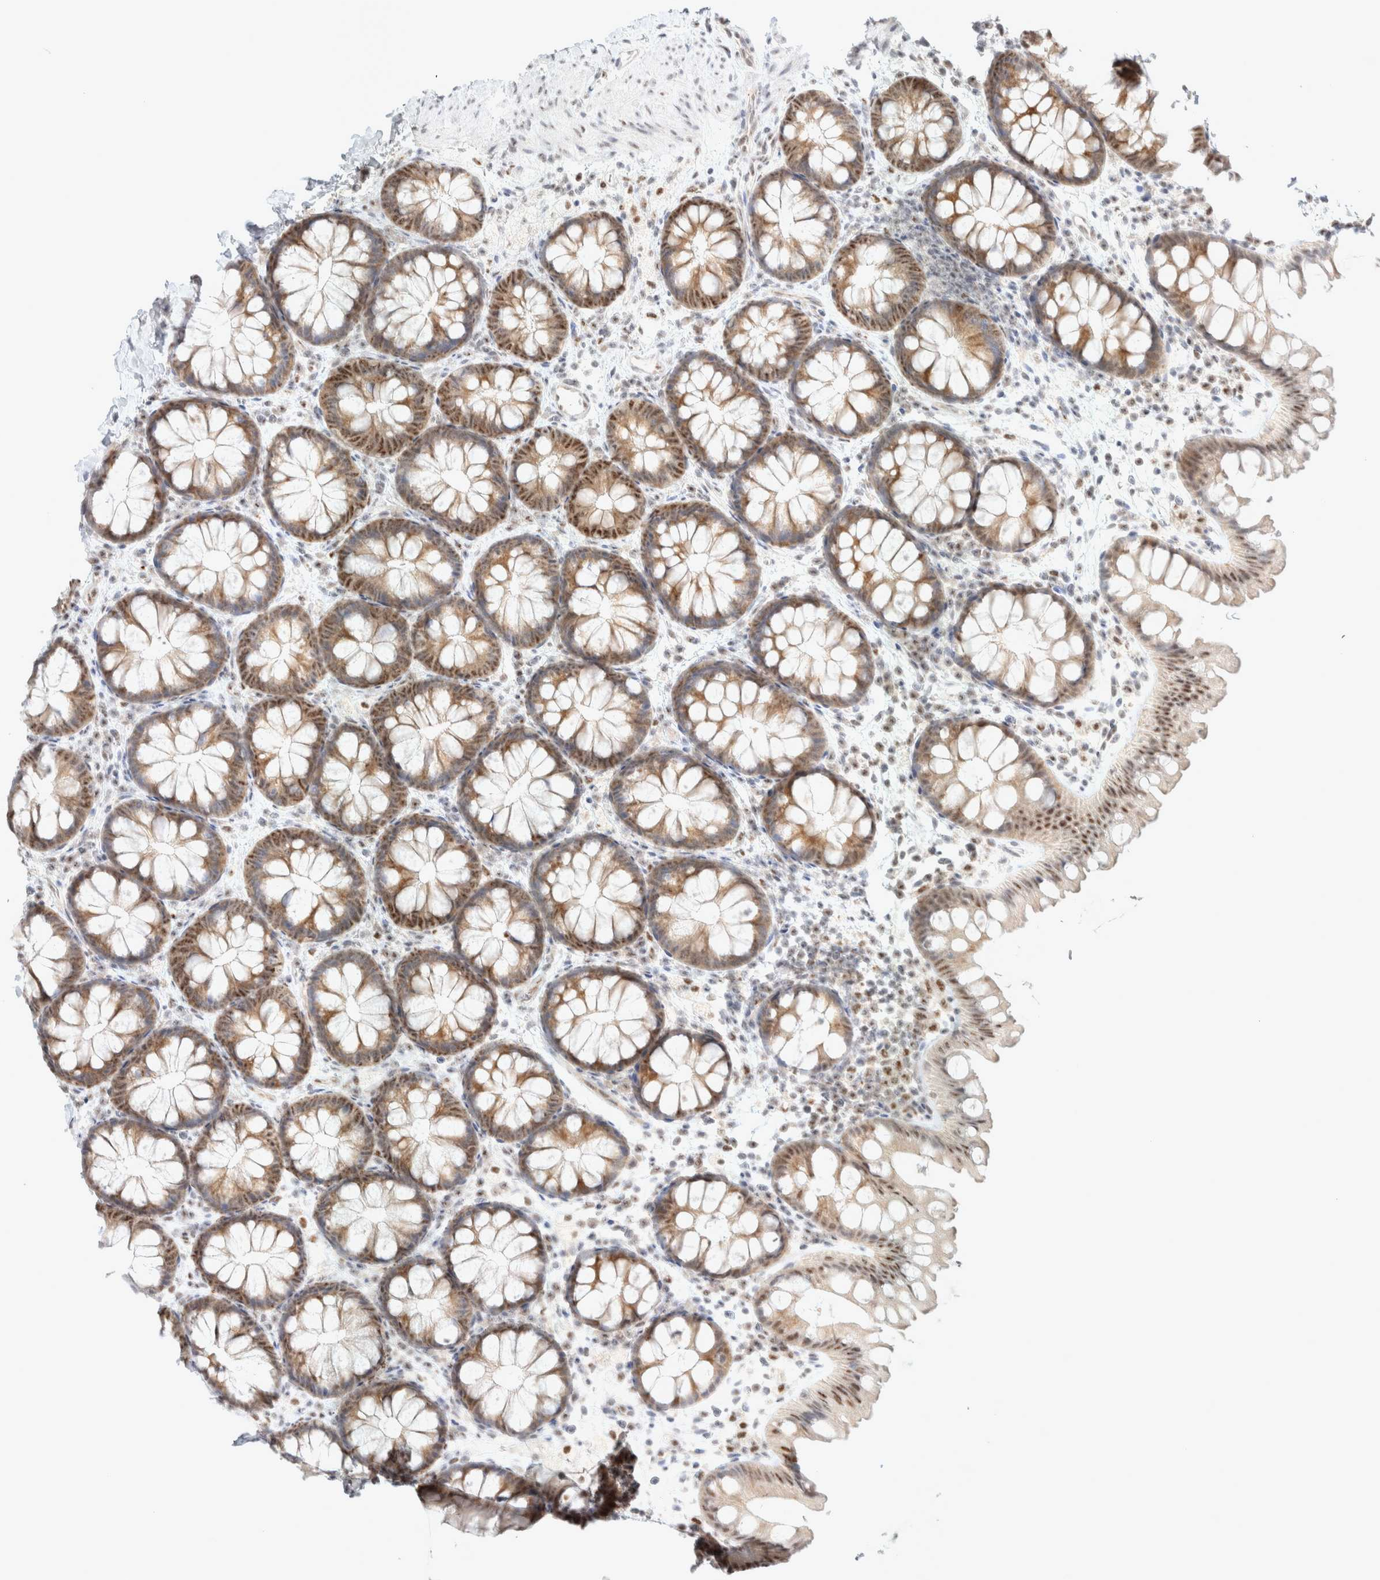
{"staining": {"intensity": "weak", "quantity": "25%-75%", "location": "nuclear"}, "tissue": "colon", "cell_type": "Endothelial cells", "image_type": "normal", "snomed": [{"axis": "morphology", "description": "Normal tissue, NOS"}, {"axis": "topography", "description": "Colon"}], "caption": "Immunohistochemistry image of benign human colon stained for a protein (brown), which demonstrates low levels of weak nuclear staining in approximately 25%-75% of endothelial cells.", "gene": "TRMT12", "patient": {"sex": "female", "age": 62}}